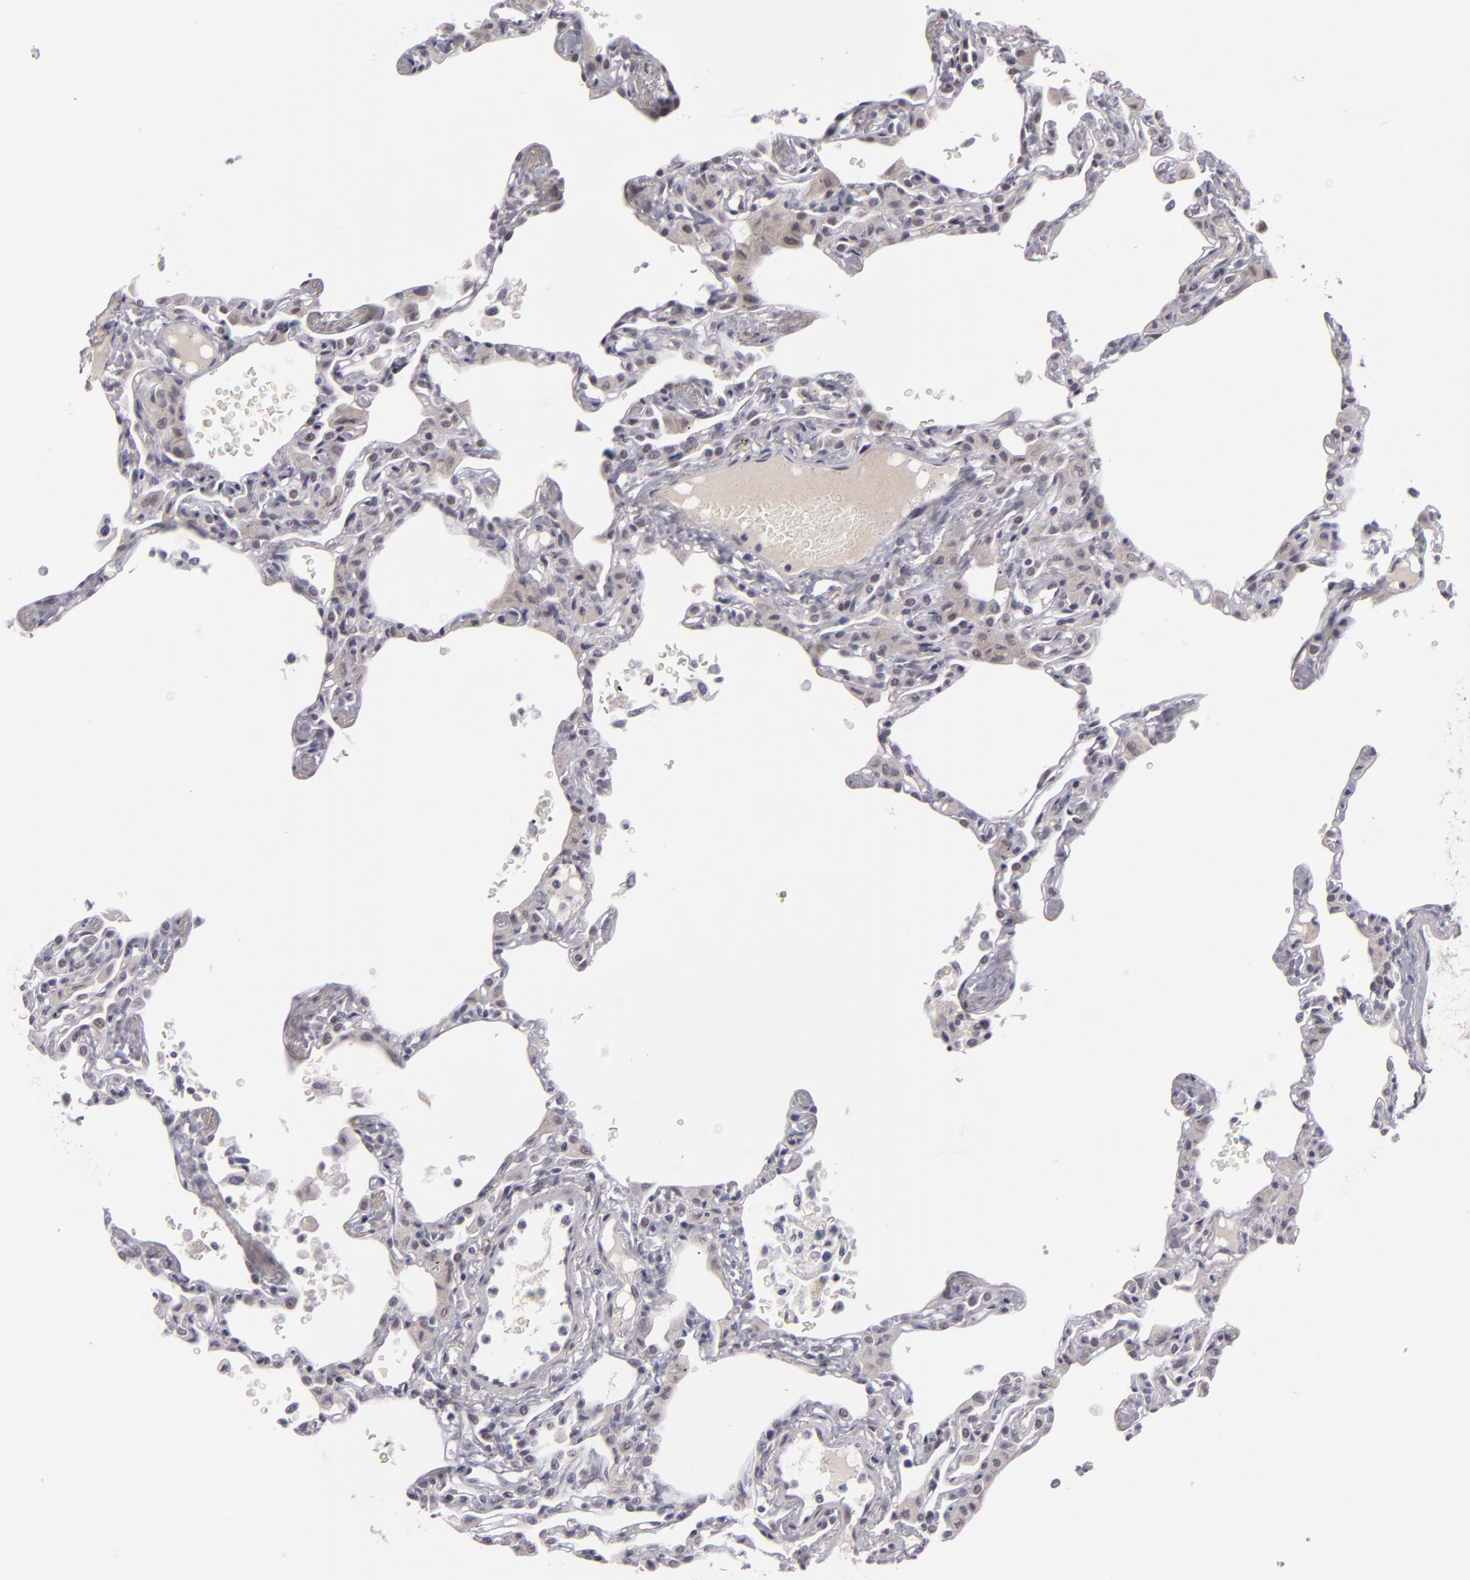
{"staining": {"intensity": "weak", "quantity": "25%-75%", "location": "nuclear"}, "tissue": "lung", "cell_type": "Alveolar cells", "image_type": "normal", "snomed": [{"axis": "morphology", "description": "Normal tissue, NOS"}, {"axis": "topography", "description": "Lung"}], "caption": "A brown stain shows weak nuclear positivity of a protein in alveolar cells of benign human lung.", "gene": "ZNF205", "patient": {"sex": "female", "age": 49}}